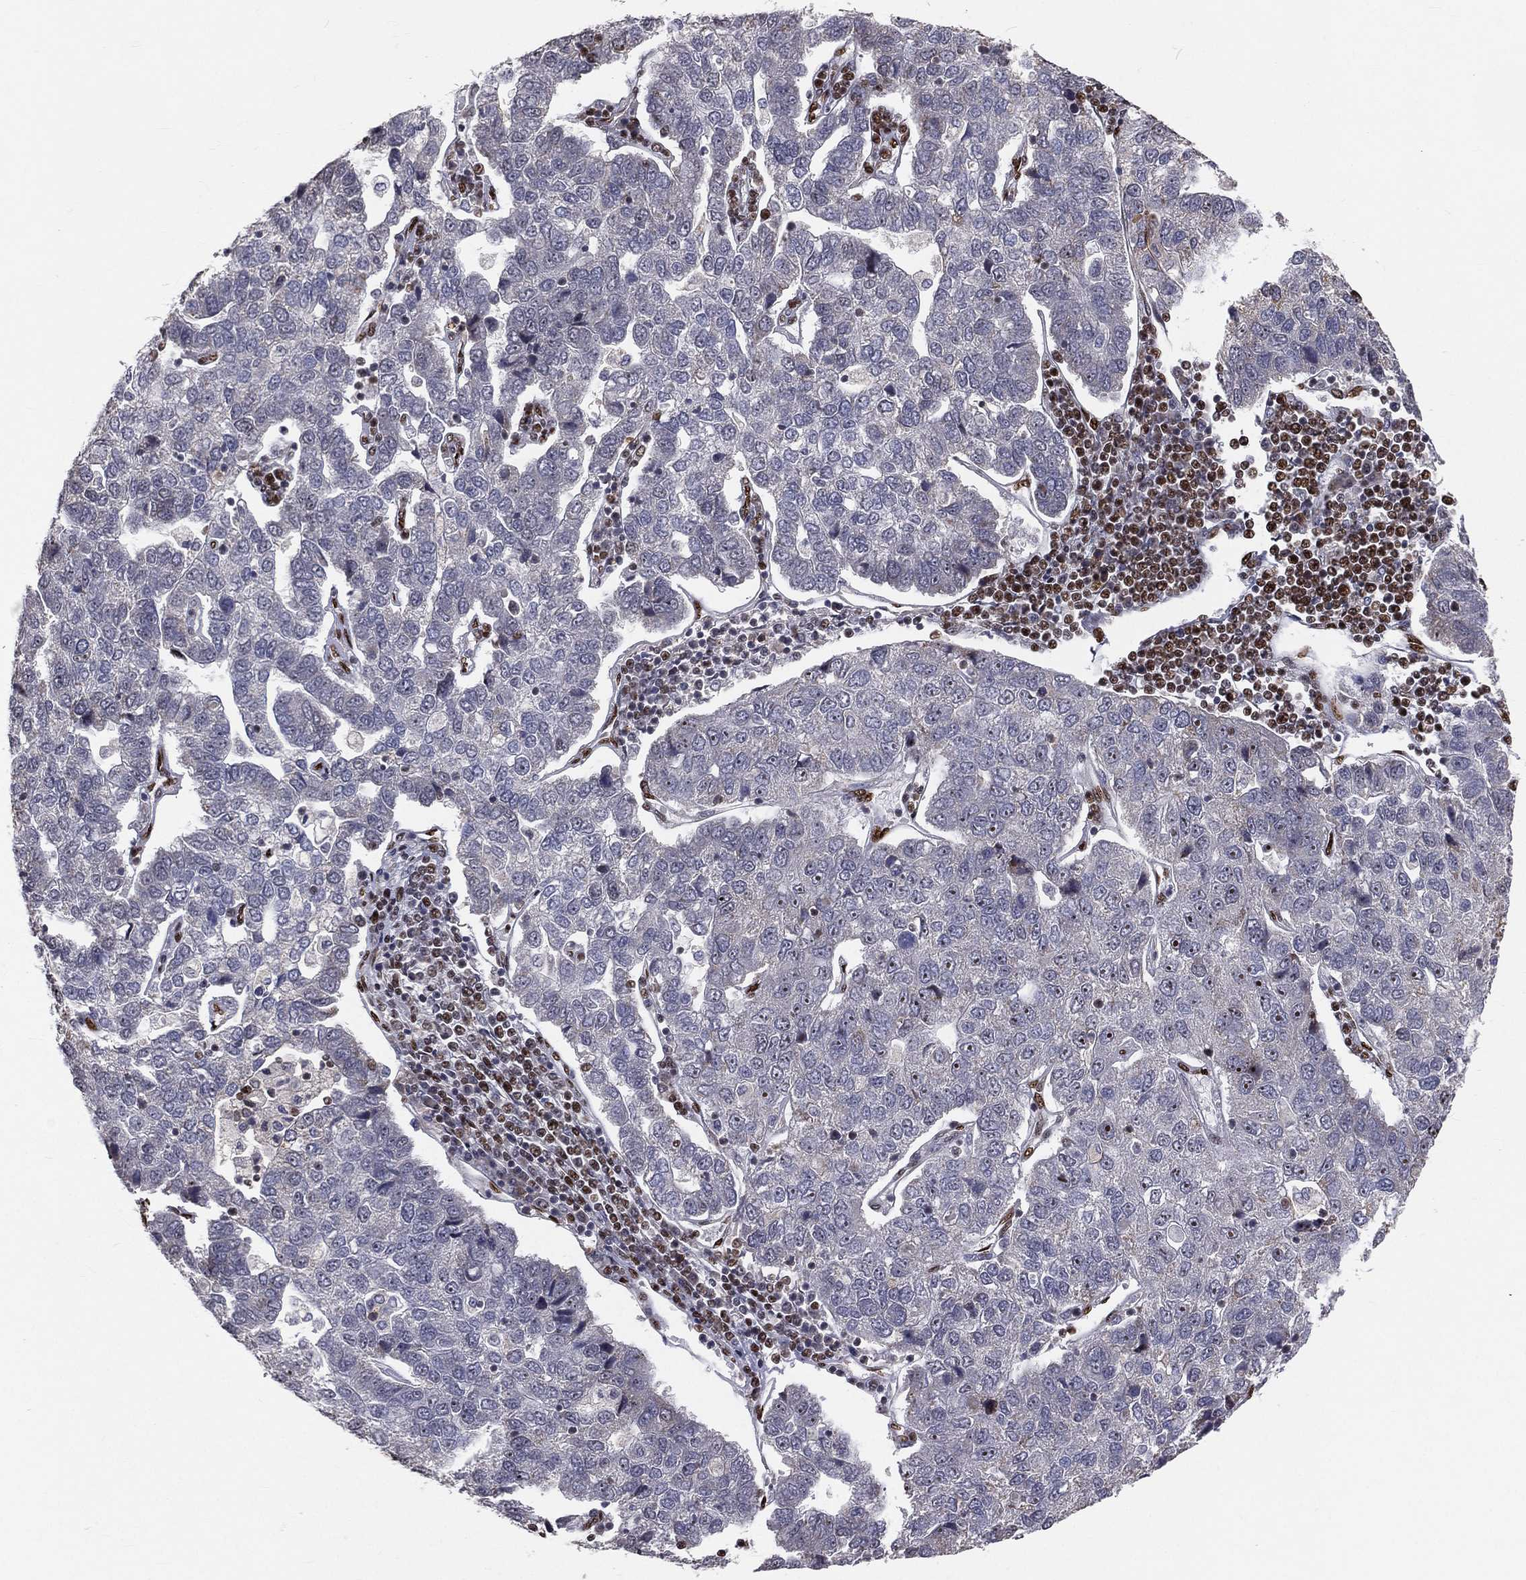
{"staining": {"intensity": "negative", "quantity": "none", "location": "none"}, "tissue": "pancreatic cancer", "cell_type": "Tumor cells", "image_type": "cancer", "snomed": [{"axis": "morphology", "description": "Adenocarcinoma, NOS"}, {"axis": "topography", "description": "Pancreas"}], "caption": "A high-resolution histopathology image shows IHC staining of pancreatic cancer (adenocarcinoma), which demonstrates no significant staining in tumor cells. Nuclei are stained in blue.", "gene": "ZEB1", "patient": {"sex": "female", "age": 61}}